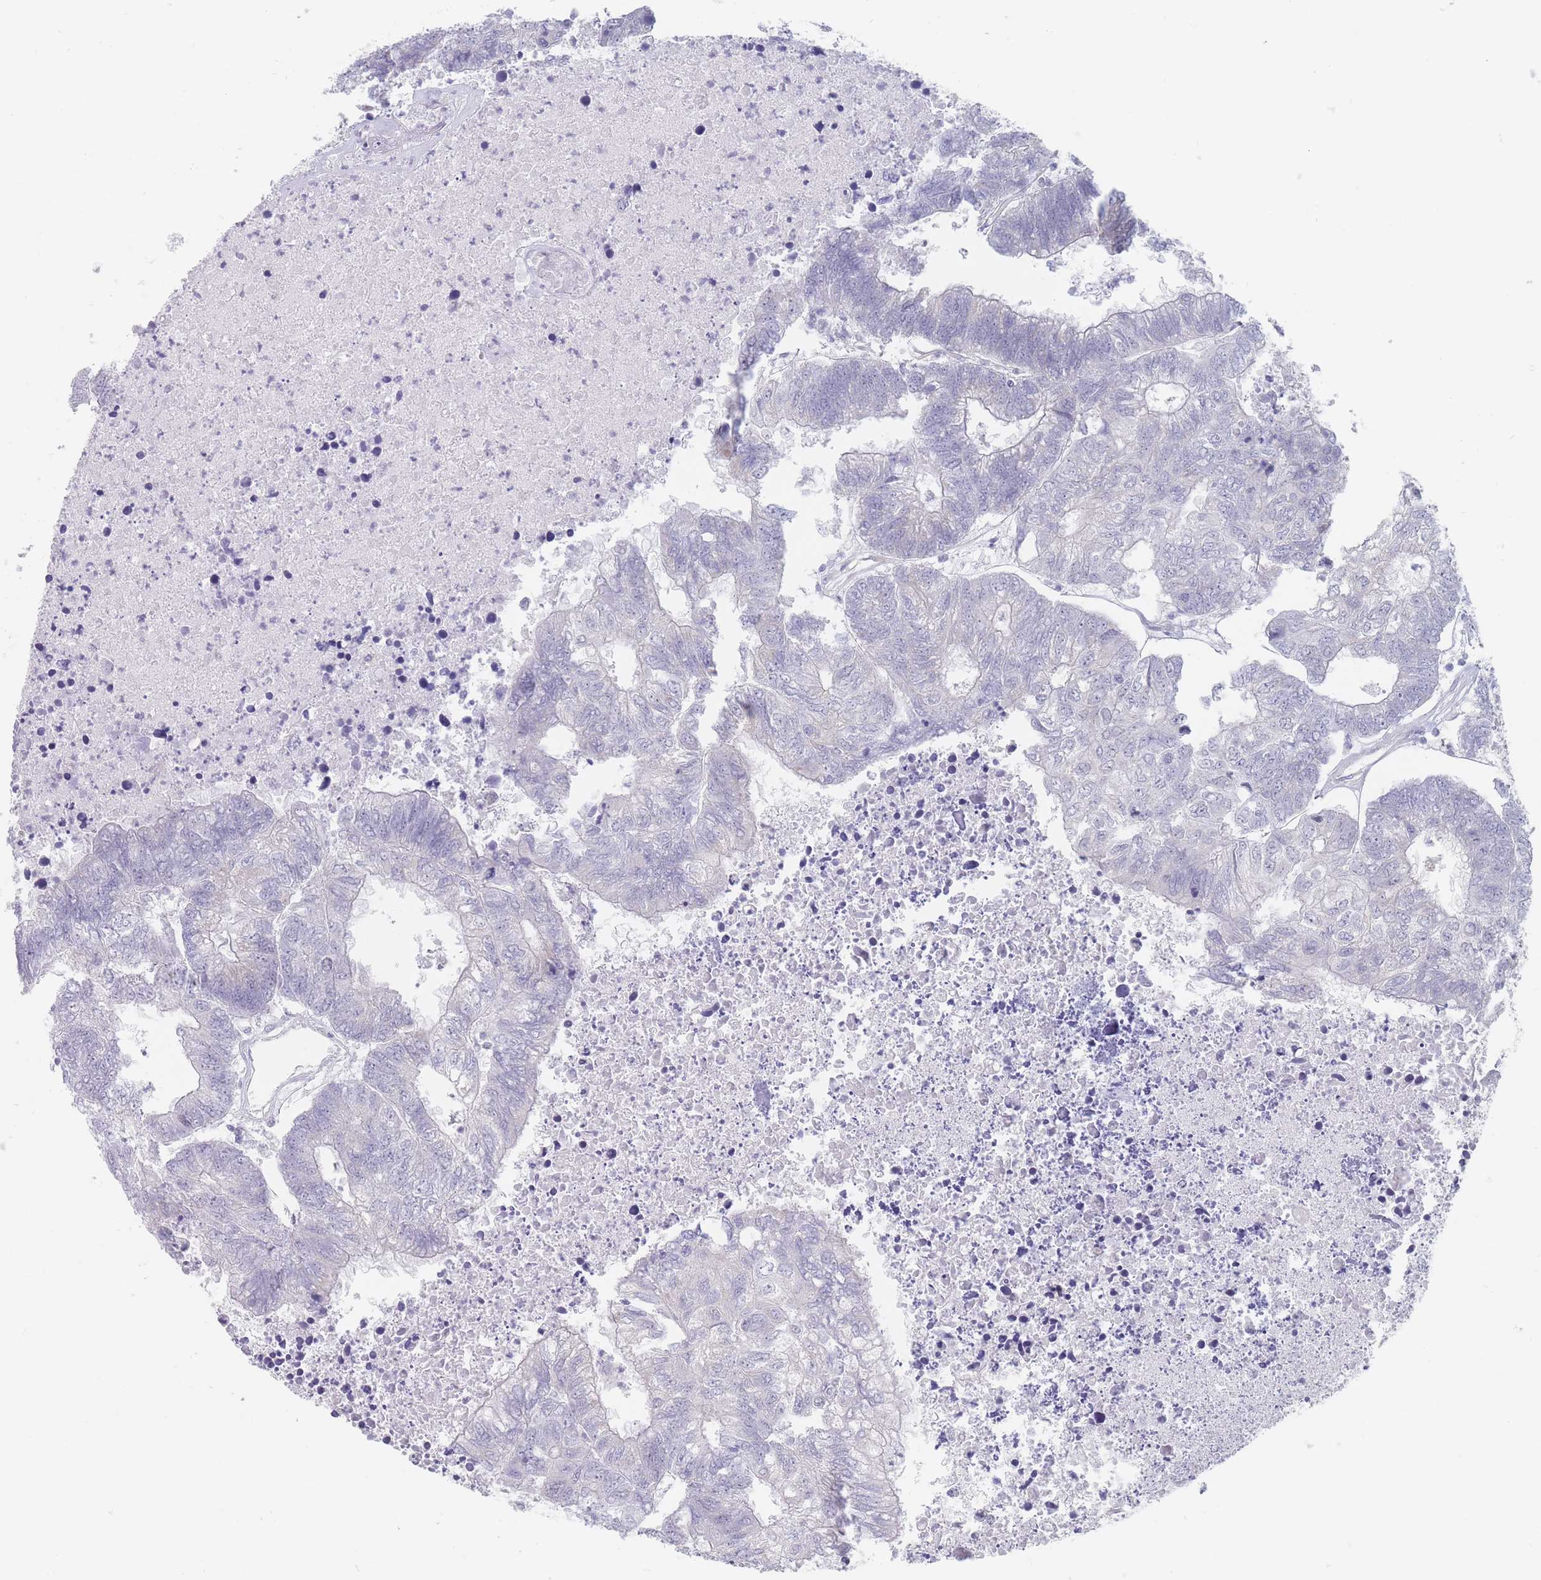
{"staining": {"intensity": "negative", "quantity": "none", "location": "none"}, "tissue": "colorectal cancer", "cell_type": "Tumor cells", "image_type": "cancer", "snomed": [{"axis": "morphology", "description": "Adenocarcinoma, NOS"}, {"axis": "topography", "description": "Colon"}], "caption": "A histopathology image of colorectal adenocarcinoma stained for a protein shows no brown staining in tumor cells.", "gene": "MAP1S", "patient": {"sex": "female", "age": 48}}